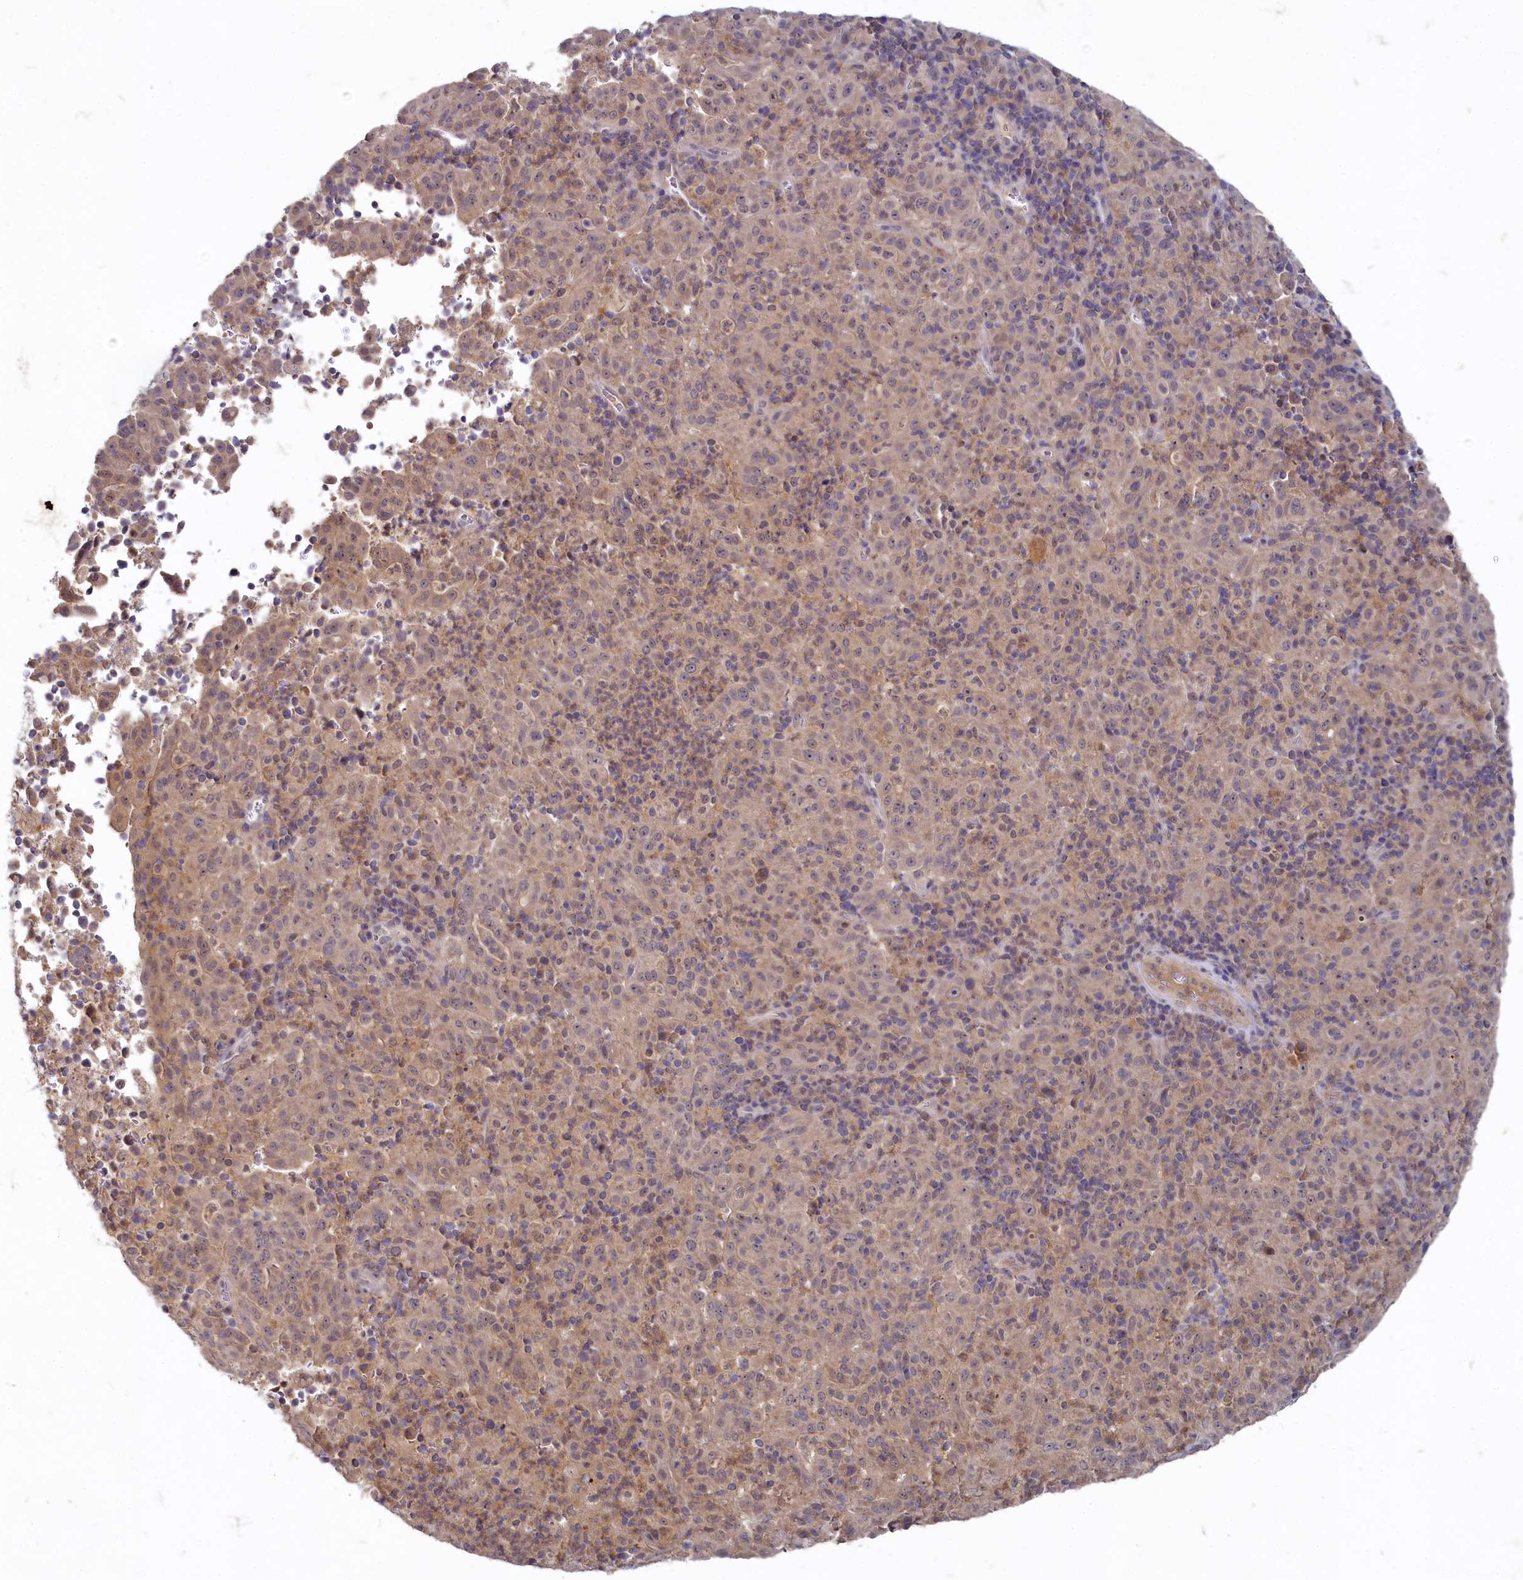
{"staining": {"intensity": "weak", "quantity": ">75%", "location": "cytoplasmic/membranous"}, "tissue": "pancreatic cancer", "cell_type": "Tumor cells", "image_type": "cancer", "snomed": [{"axis": "morphology", "description": "Adenocarcinoma, NOS"}, {"axis": "topography", "description": "Pancreas"}], "caption": "Human pancreatic adenocarcinoma stained for a protein (brown) demonstrates weak cytoplasmic/membranous positive positivity in approximately >75% of tumor cells.", "gene": "HERC3", "patient": {"sex": "male", "age": 63}}